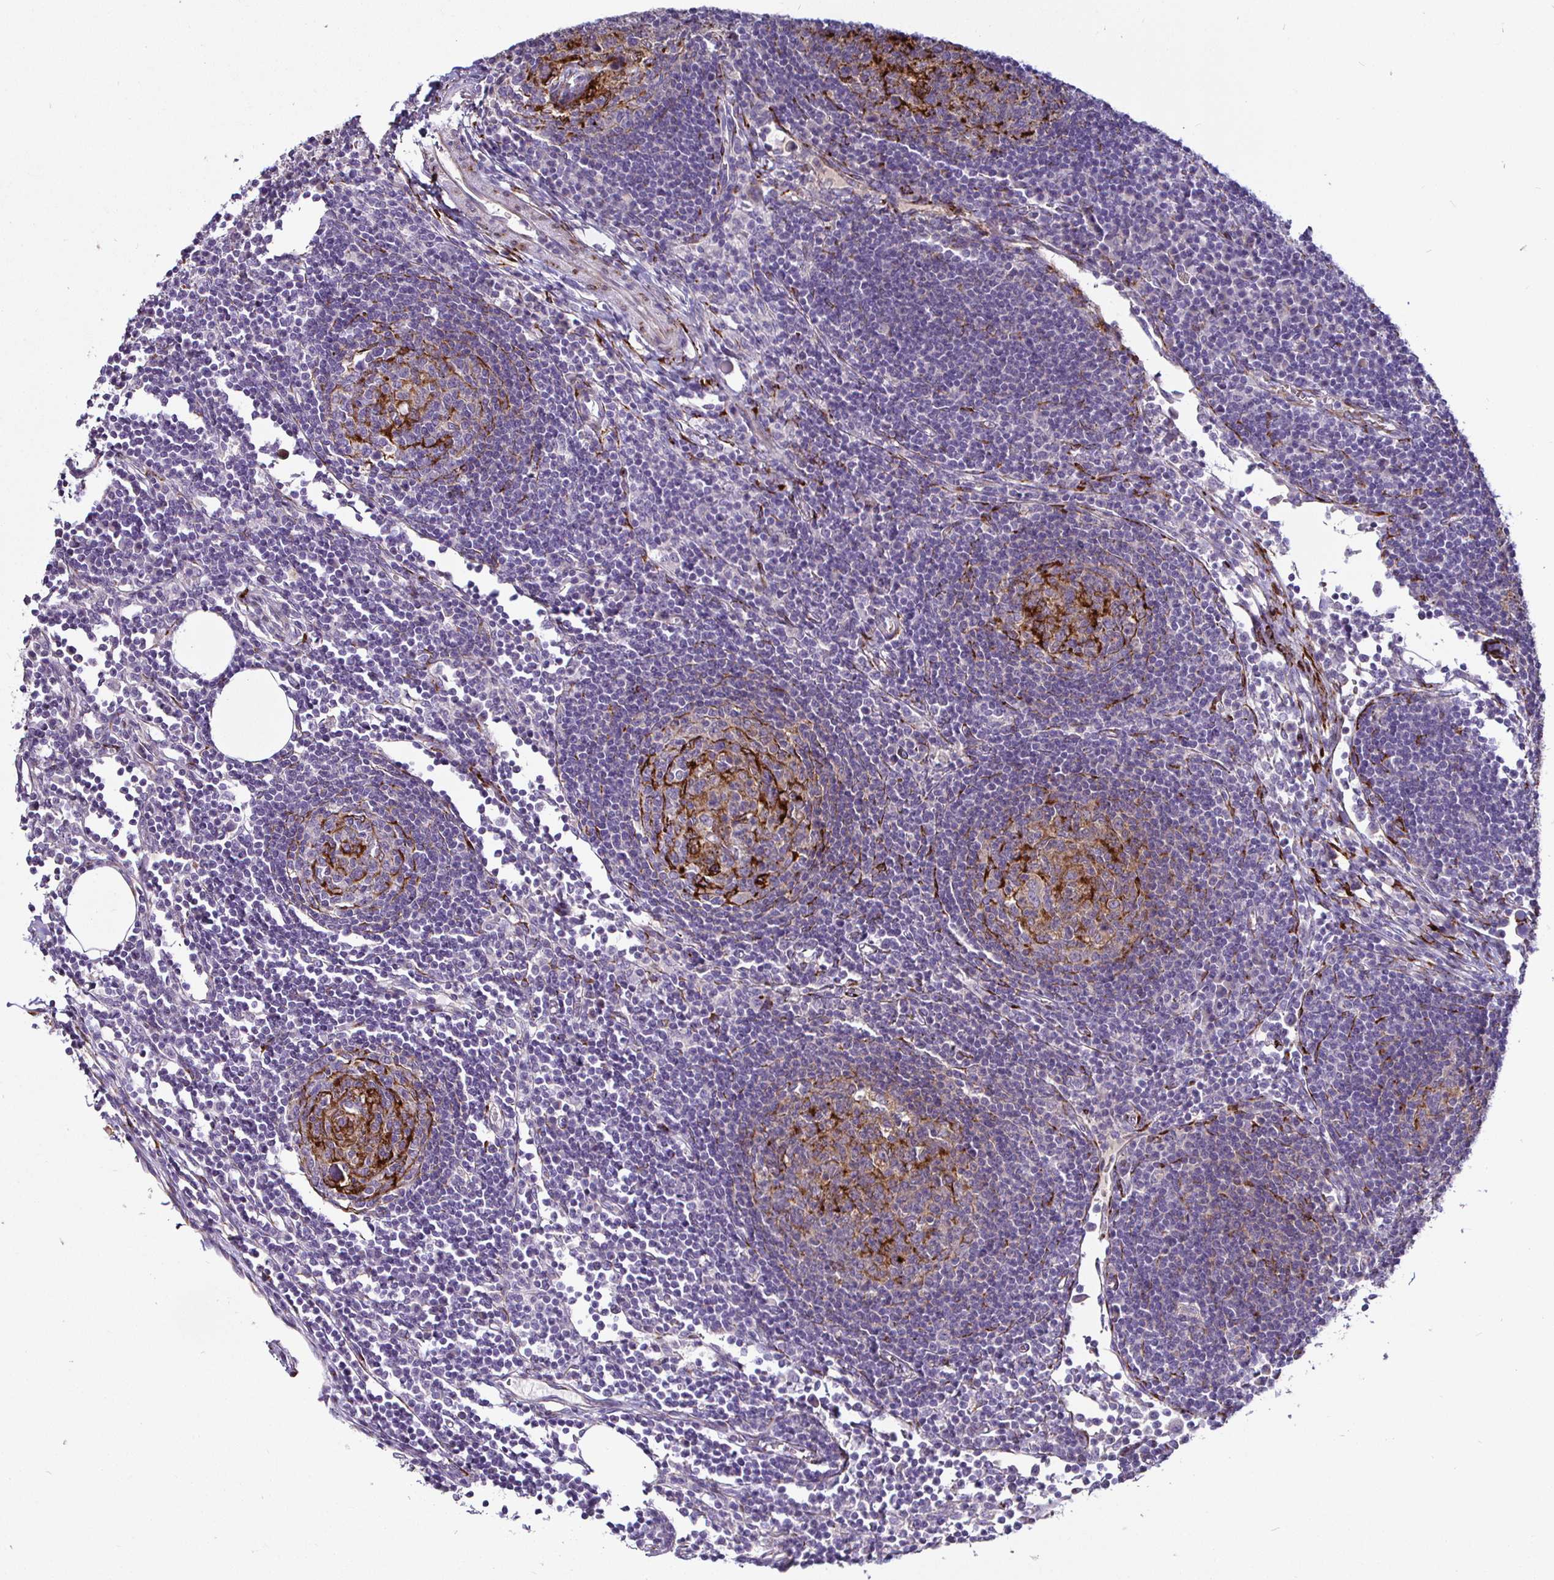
{"staining": {"intensity": "strong", "quantity": "25%-75%", "location": "cytoplasmic/membranous"}, "tissue": "lymph node", "cell_type": "Germinal center cells", "image_type": "normal", "snomed": [{"axis": "morphology", "description": "Normal tissue, NOS"}, {"axis": "topography", "description": "Lymph node"}], "caption": "This is an image of immunohistochemistry staining of normal lymph node, which shows strong staining in the cytoplasmic/membranous of germinal center cells.", "gene": "P4HA2", "patient": {"sex": "male", "age": 67}}